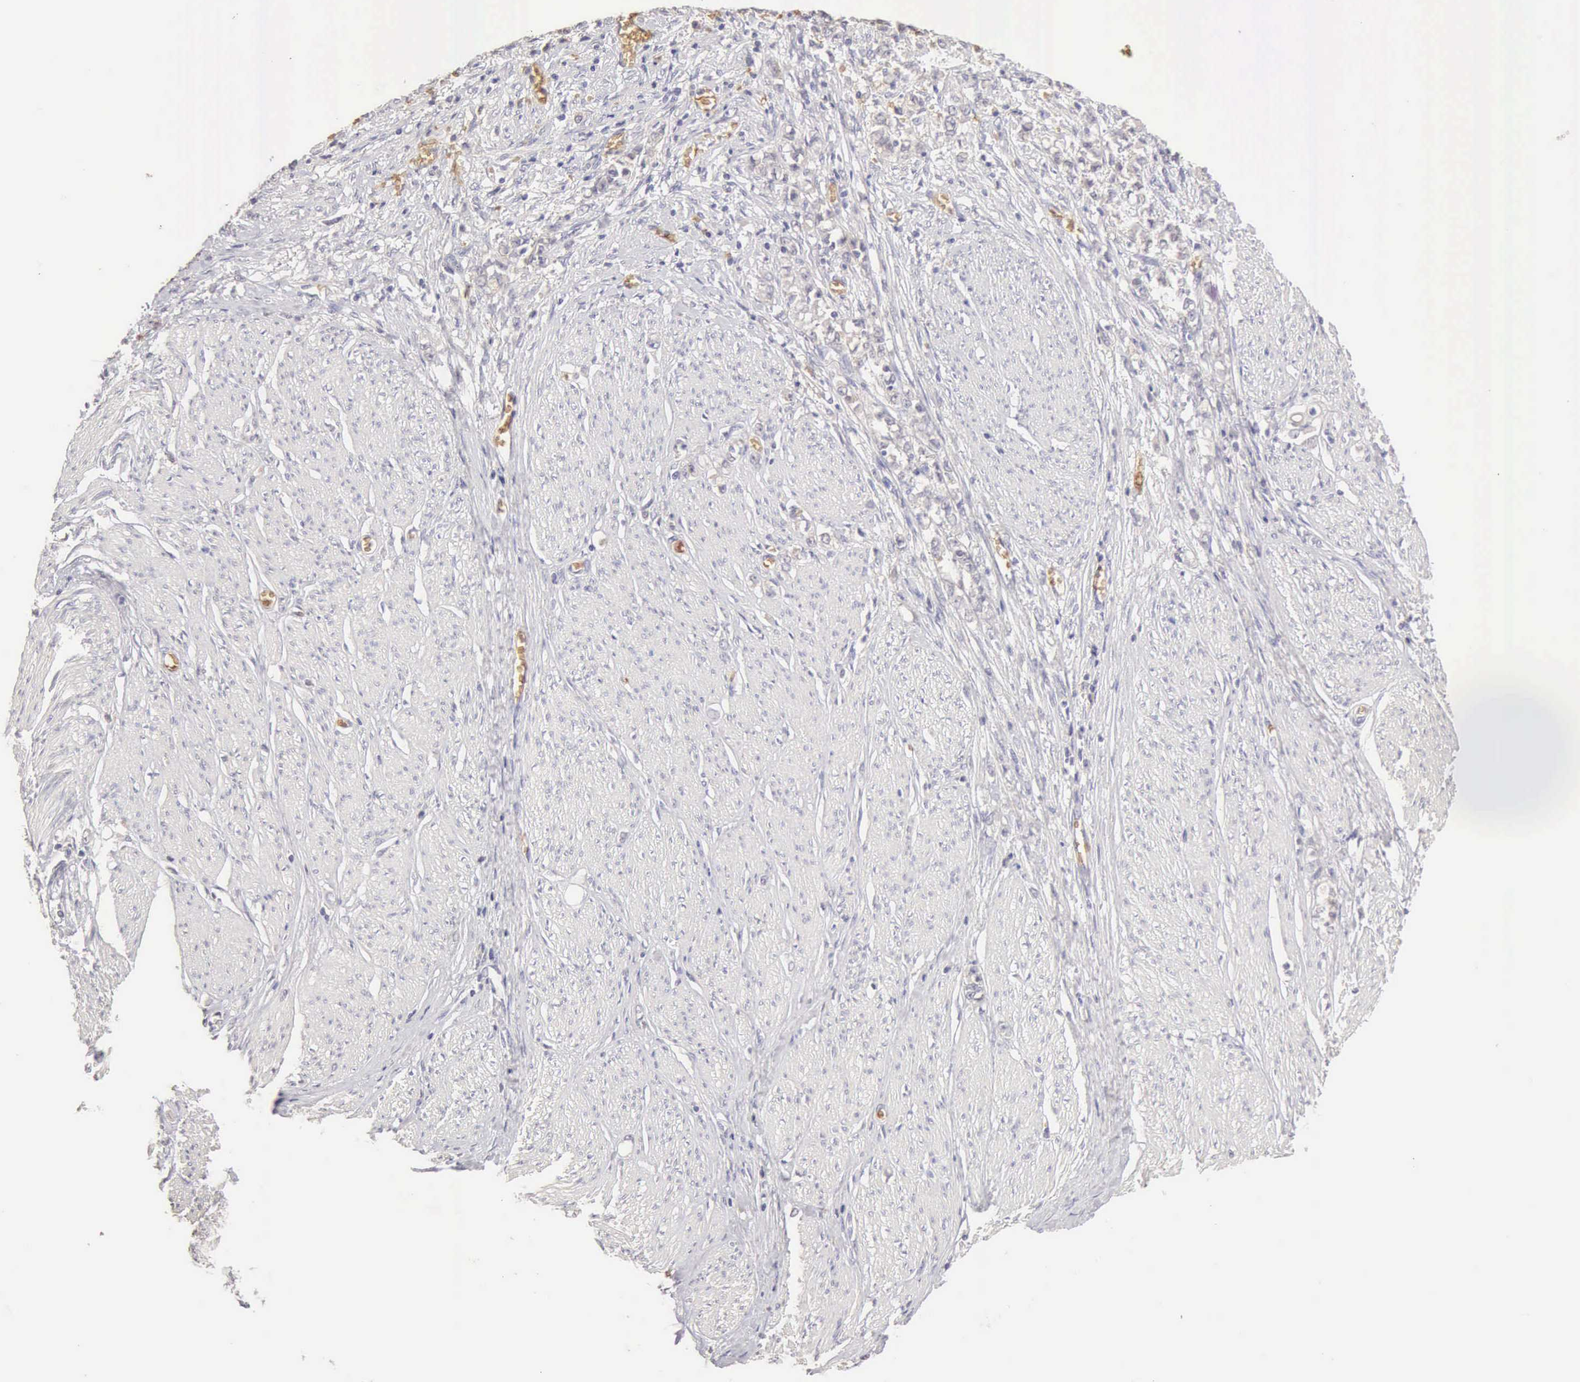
{"staining": {"intensity": "negative", "quantity": "none", "location": "none"}, "tissue": "stomach cancer", "cell_type": "Tumor cells", "image_type": "cancer", "snomed": [{"axis": "morphology", "description": "Adenocarcinoma, NOS"}, {"axis": "topography", "description": "Stomach"}], "caption": "Tumor cells show no significant protein staining in stomach adenocarcinoma. (Stains: DAB (3,3'-diaminobenzidine) IHC with hematoxylin counter stain, Microscopy: brightfield microscopy at high magnification).", "gene": "CFI", "patient": {"sex": "male", "age": 72}}